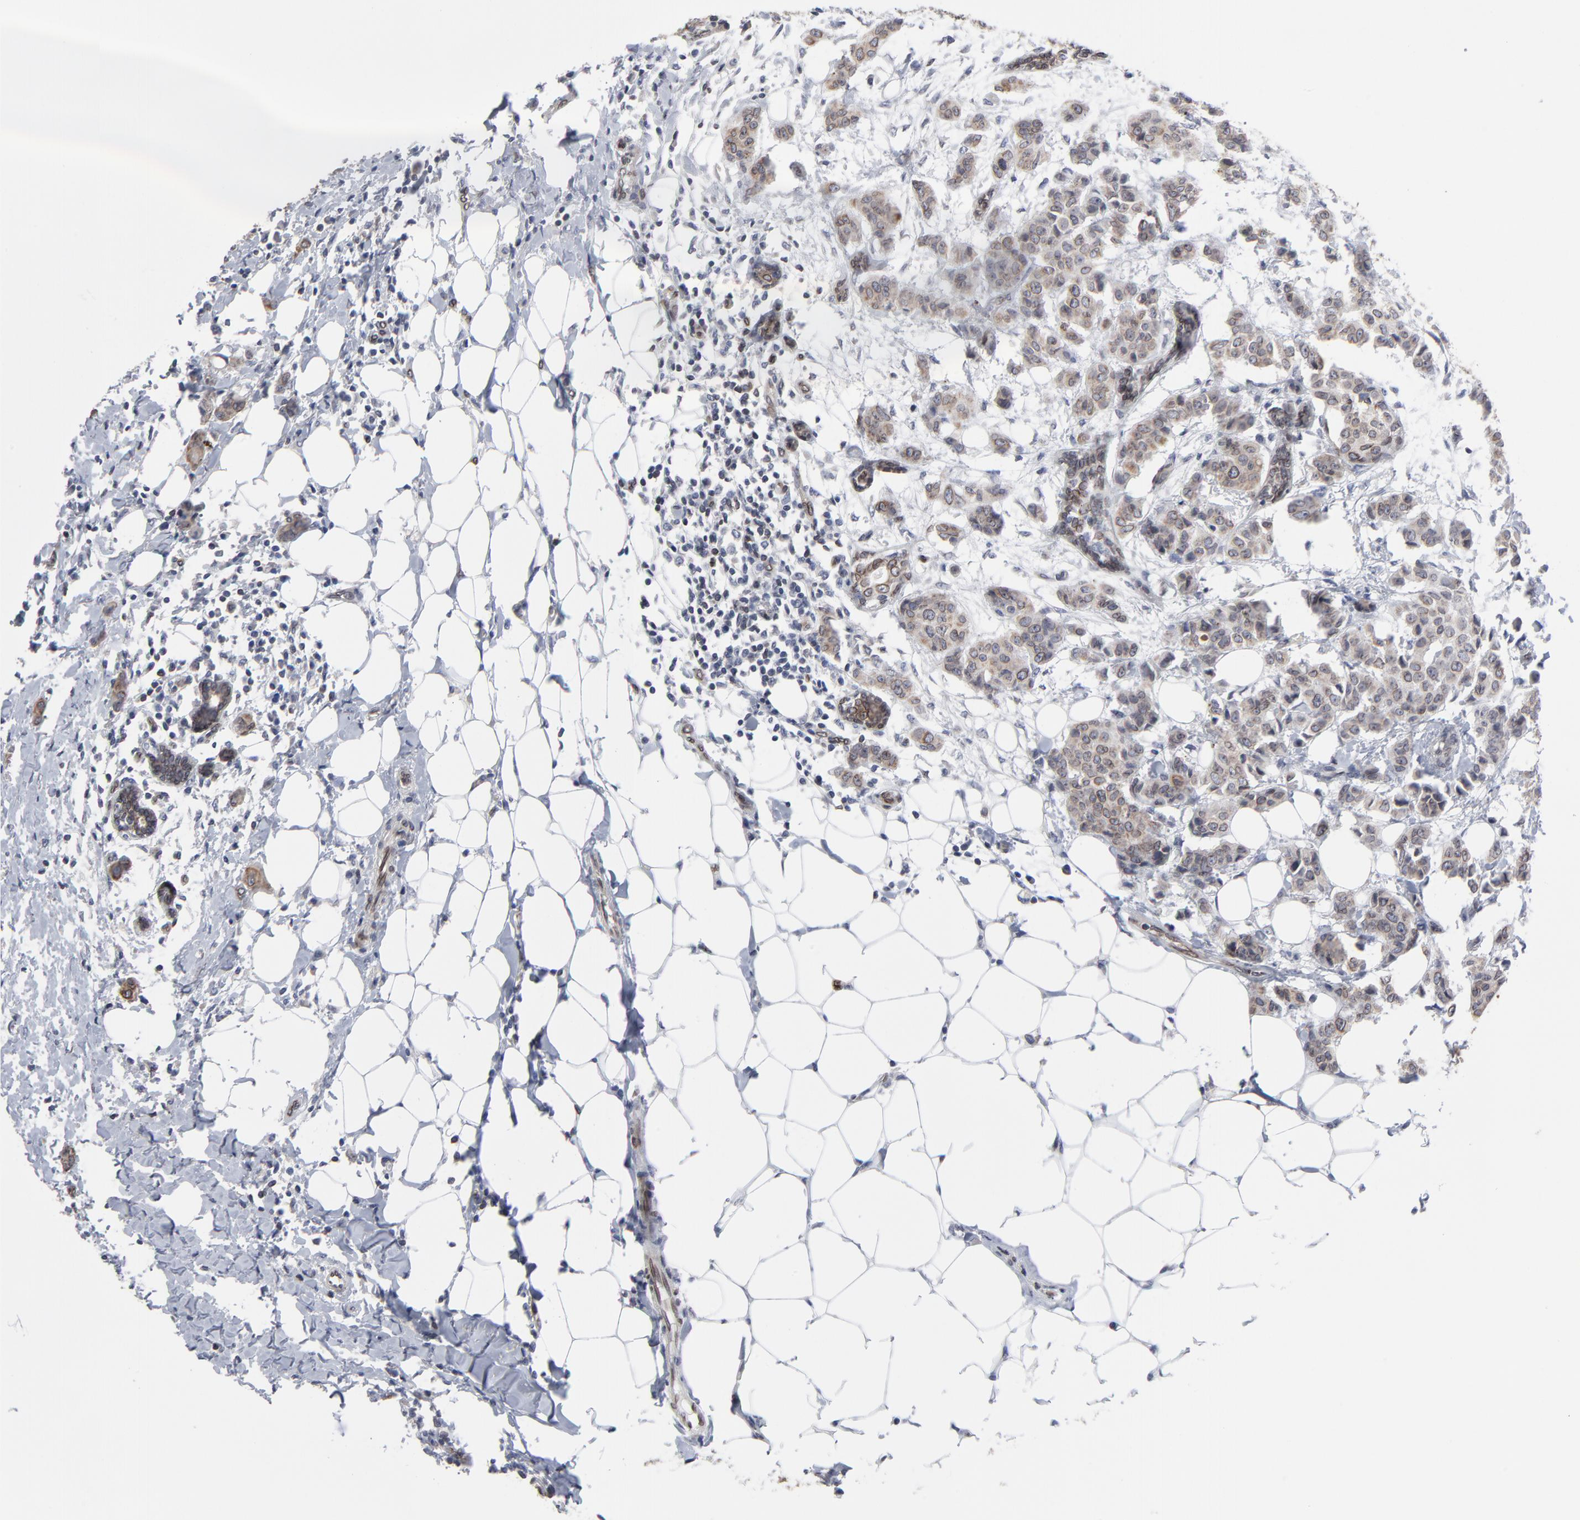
{"staining": {"intensity": "weak", "quantity": ">75%", "location": "cytoplasmic/membranous,nuclear"}, "tissue": "breast cancer", "cell_type": "Tumor cells", "image_type": "cancer", "snomed": [{"axis": "morphology", "description": "Duct carcinoma"}, {"axis": "topography", "description": "Breast"}], "caption": "Infiltrating ductal carcinoma (breast) tissue displays weak cytoplasmic/membranous and nuclear expression in about >75% of tumor cells, visualized by immunohistochemistry. (Stains: DAB (3,3'-diaminobenzidine) in brown, nuclei in blue, Microscopy: brightfield microscopy at high magnification).", "gene": "SYNE2", "patient": {"sex": "female", "age": 40}}